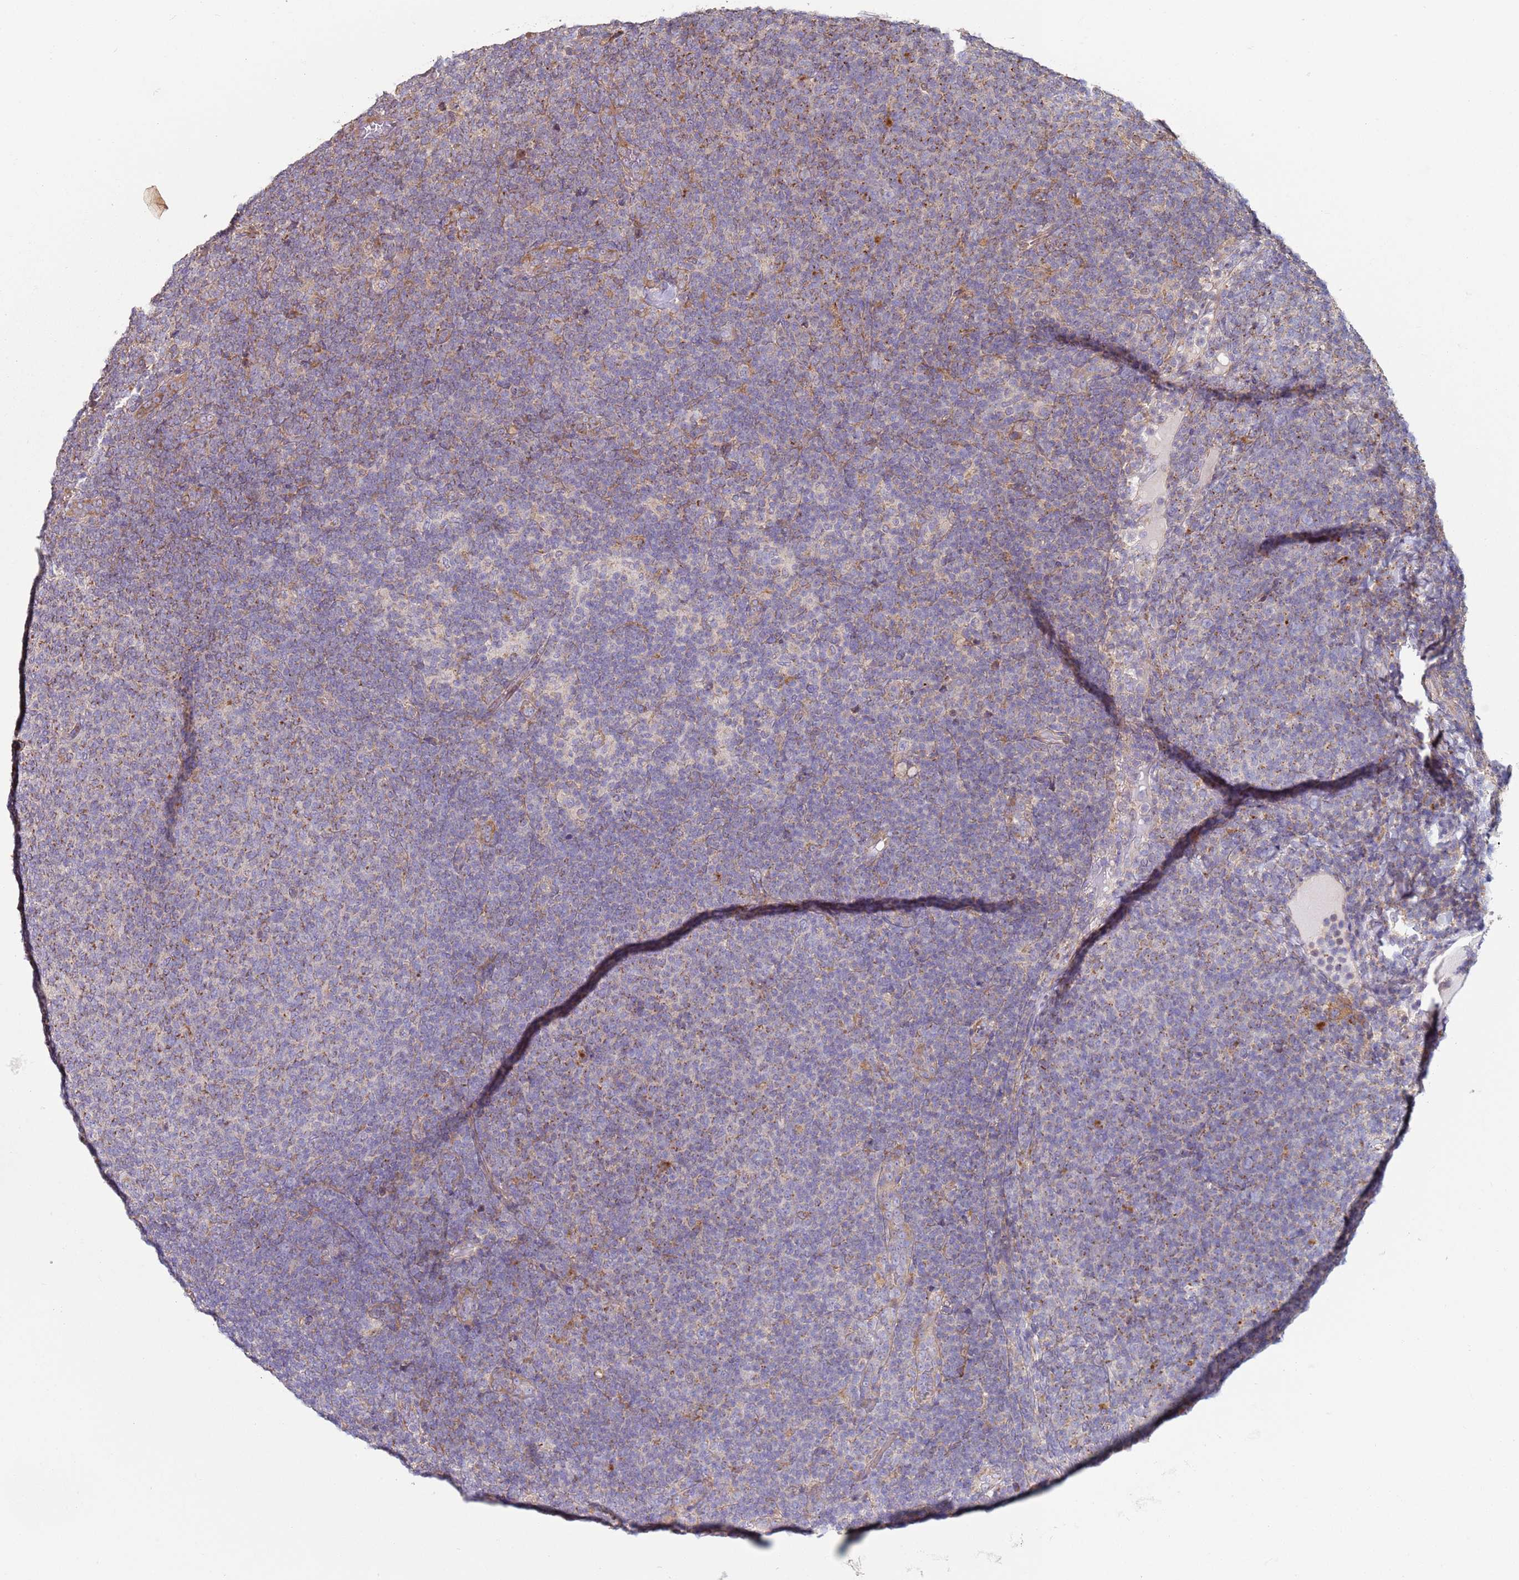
{"staining": {"intensity": "weak", "quantity": "<25%", "location": "cytoplasmic/membranous"}, "tissue": "lymphoma", "cell_type": "Tumor cells", "image_type": "cancer", "snomed": [{"axis": "morphology", "description": "Malignant lymphoma, non-Hodgkin's type, Low grade"}, {"axis": "topography", "description": "Lymph node"}], "caption": "There is no significant positivity in tumor cells of low-grade malignant lymphoma, non-Hodgkin's type. (IHC, brightfield microscopy, high magnification).", "gene": "DIP2B", "patient": {"sex": "male", "age": 66}}